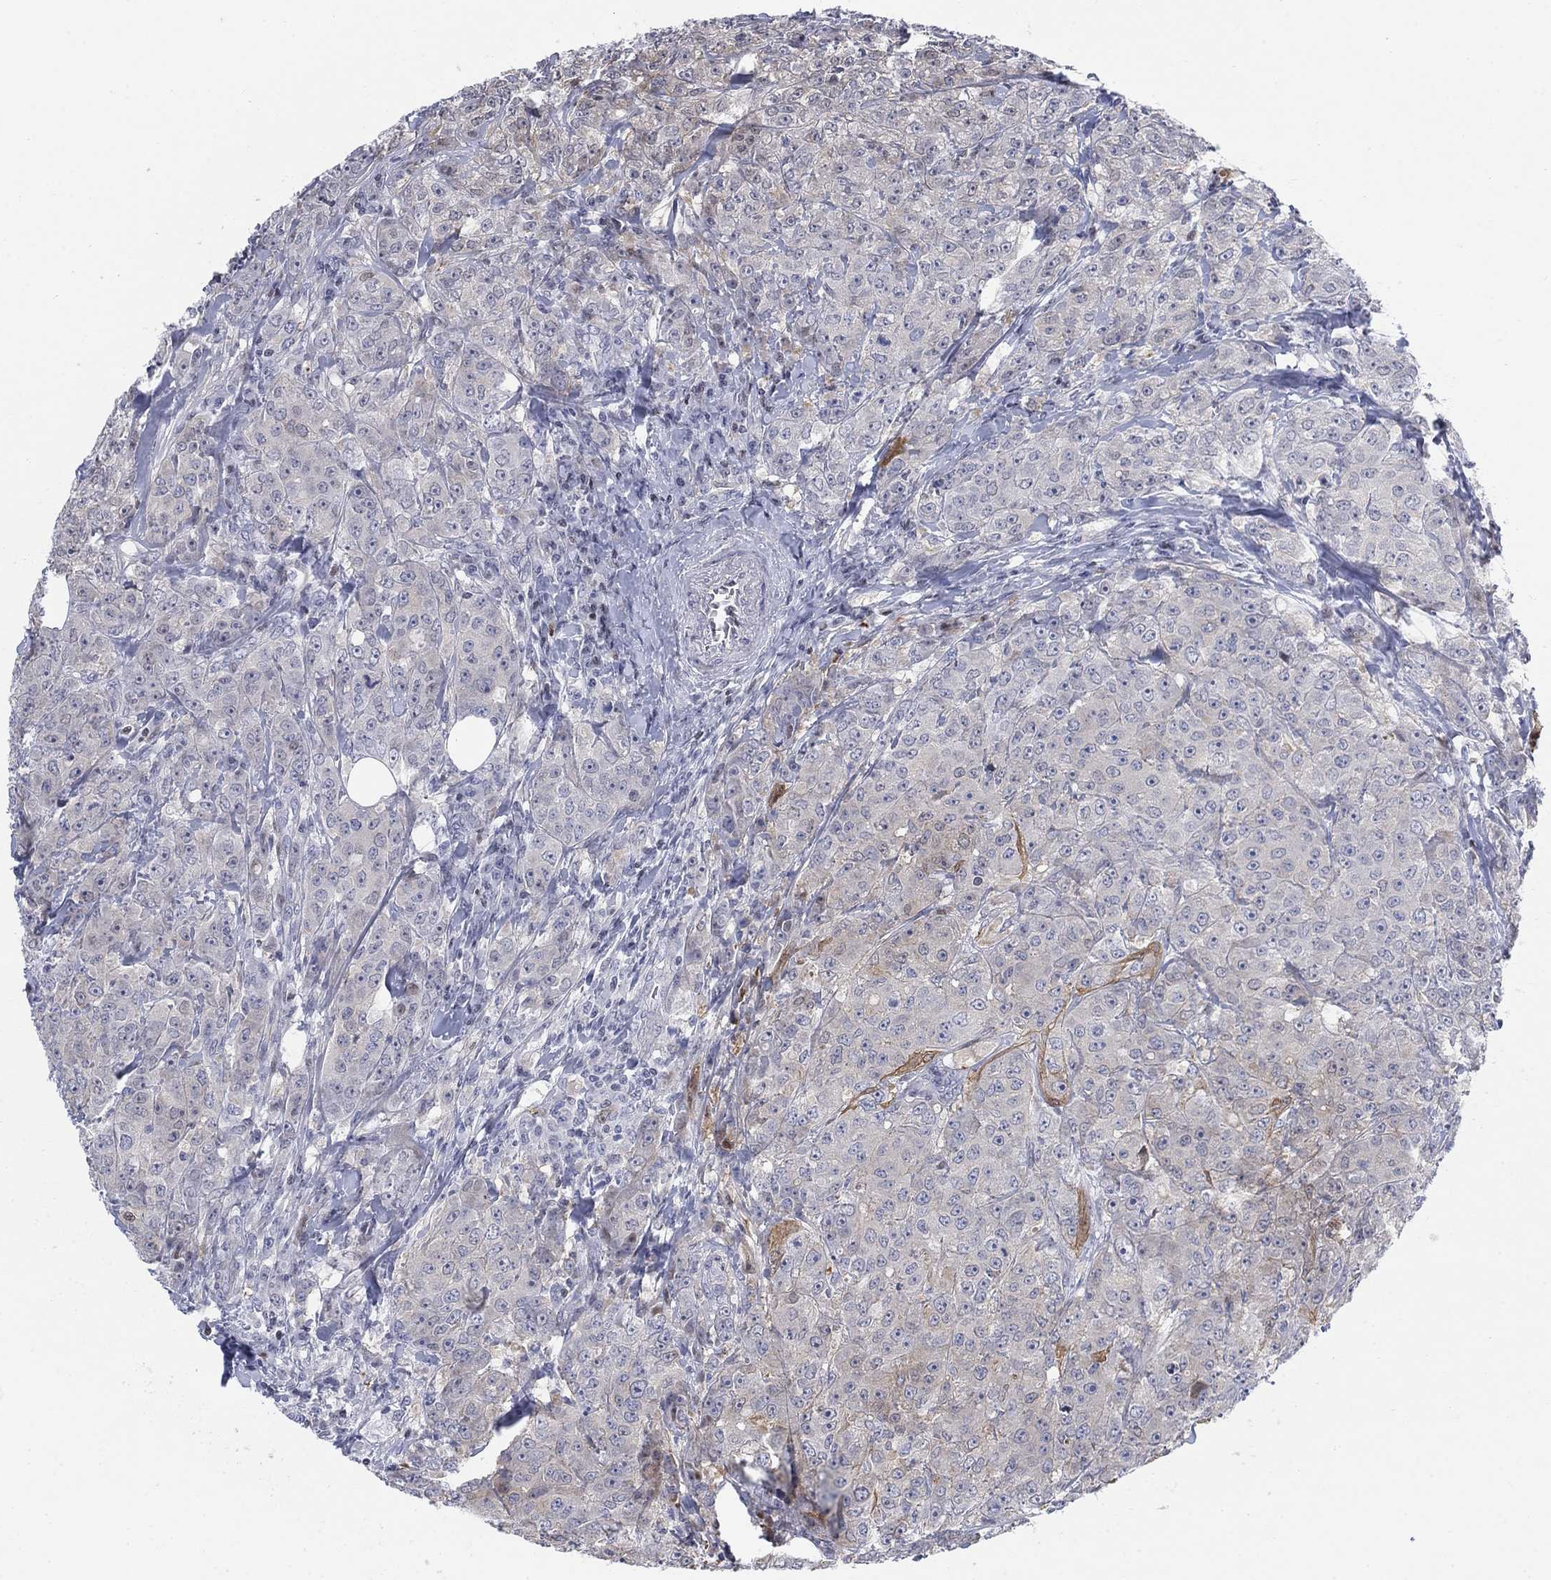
{"staining": {"intensity": "weak", "quantity": "<25%", "location": "cytoplasmic/membranous"}, "tissue": "breast cancer", "cell_type": "Tumor cells", "image_type": "cancer", "snomed": [{"axis": "morphology", "description": "Duct carcinoma"}, {"axis": "topography", "description": "Breast"}], "caption": "The IHC histopathology image has no significant staining in tumor cells of breast cancer tissue. (Immunohistochemistry, brightfield microscopy, high magnification).", "gene": "MYO3A", "patient": {"sex": "female", "age": 43}}